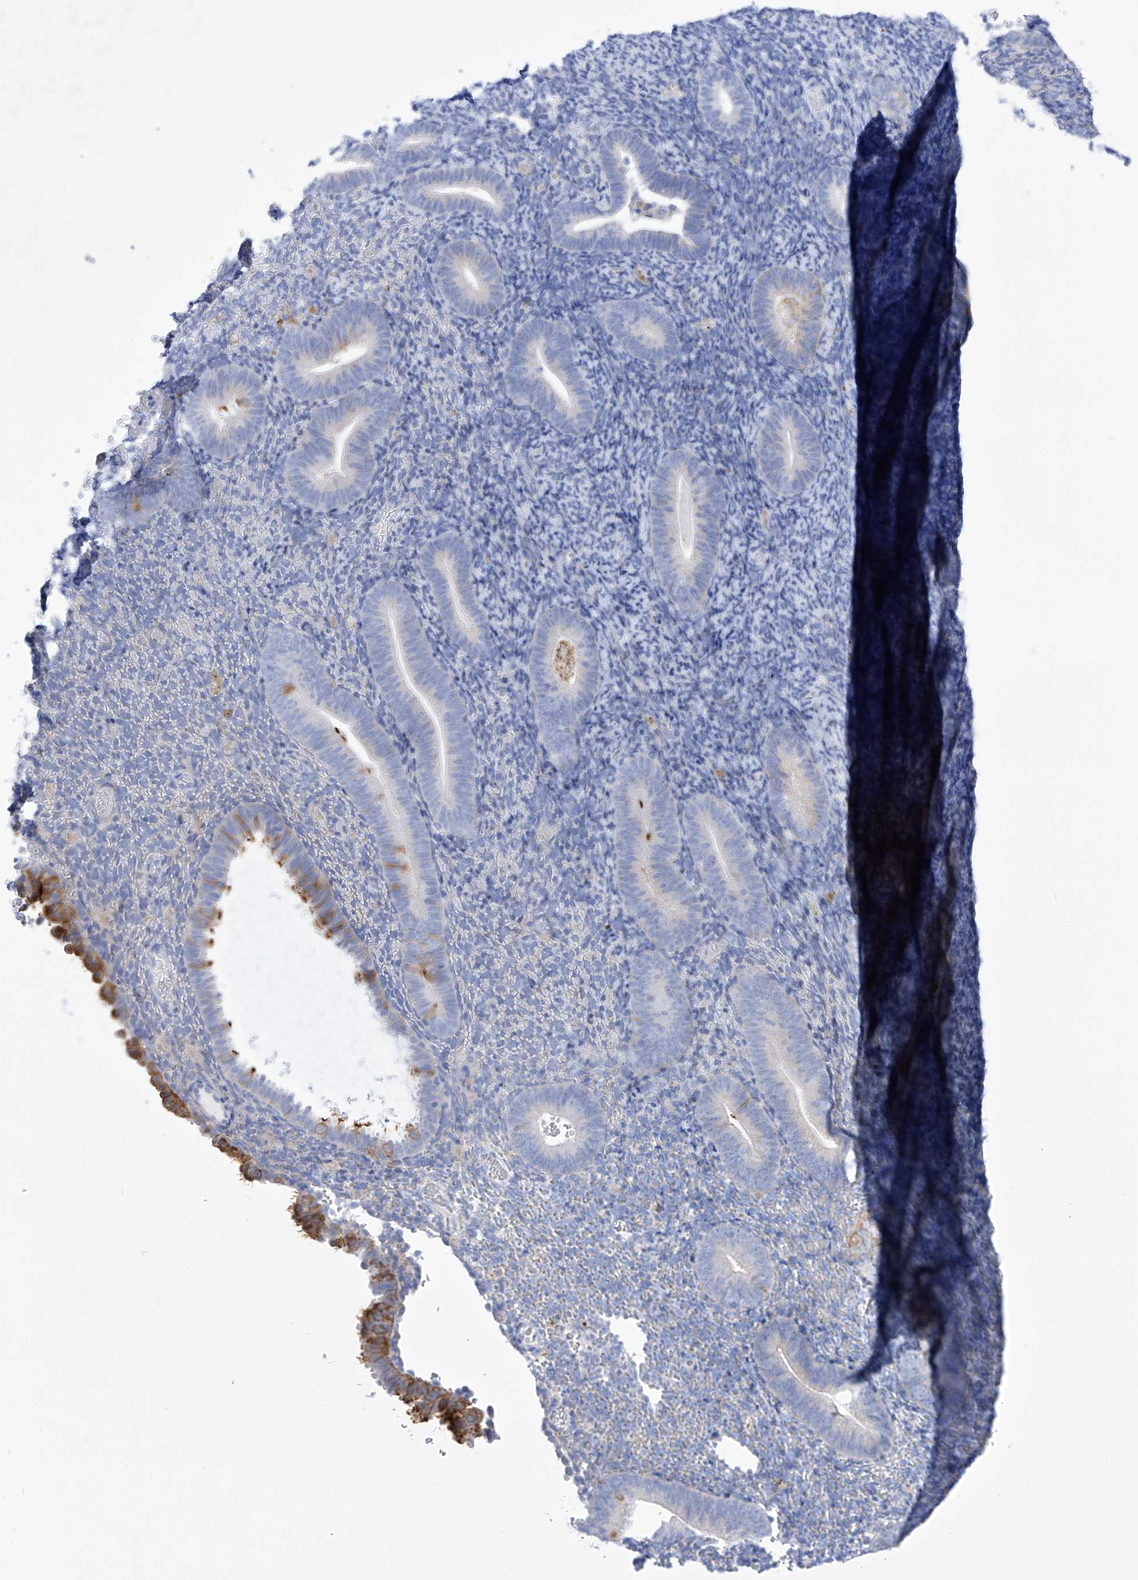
{"staining": {"intensity": "negative", "quantity": "none", "location": "none"}, "tissue": "endometrium", "cell_type": "Cells in endometrial stroma", "image_type": "normal", "snomed": [{"axis": "morphology", "description": "Normal tissue, NOS"}, {"axis": "topography", "description": "Endometrium"}], "caption": "Cells in endometrial stroma show no significant expression in unremarkable endometrium.", "gene": "C1orf87", "patient": {"sex": "female", "age": 51}}